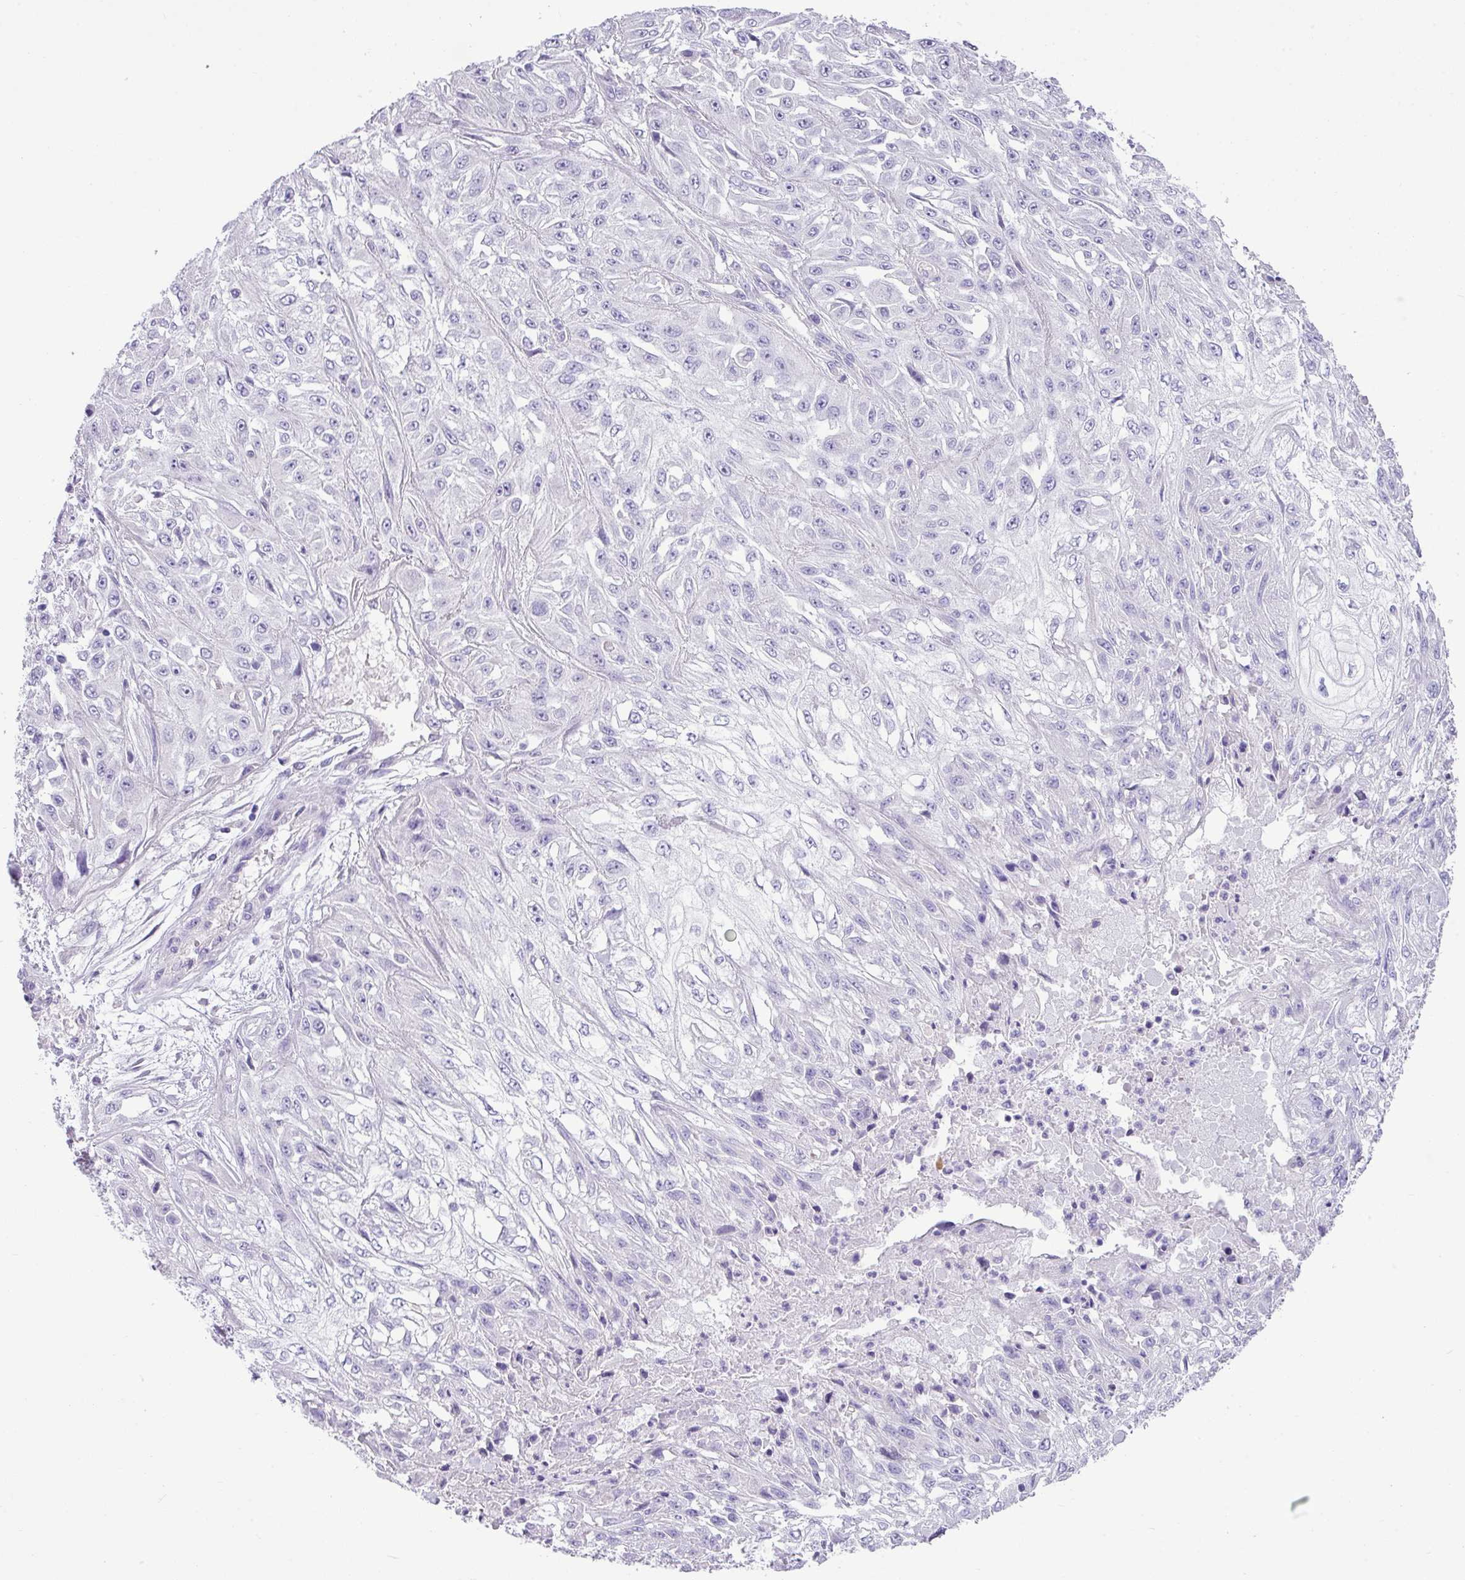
{"staining": {"intensity": "negative", "quantity": "none", "location": "none"}, "tissue": "skin cancer", "cell_type": "Tumor cells", "image_type": "cancer", "snomed": [{"axis": "morphology", "description": "Squamous cell carcinoma, NOS"}, {"axis": "morphology", "description": "Squamous cell carcinoma, metastatic, NOS"}, {"axis": "topography", "description": "Skin"}, {"axis": "topography", "description": "Lymph node"}], "caption": "There is no significant staining in tumor cells of squamous cell carcinoma (skin).", "gene": "KIRREL3", "patient": {"sex": "male", "age": 75}}